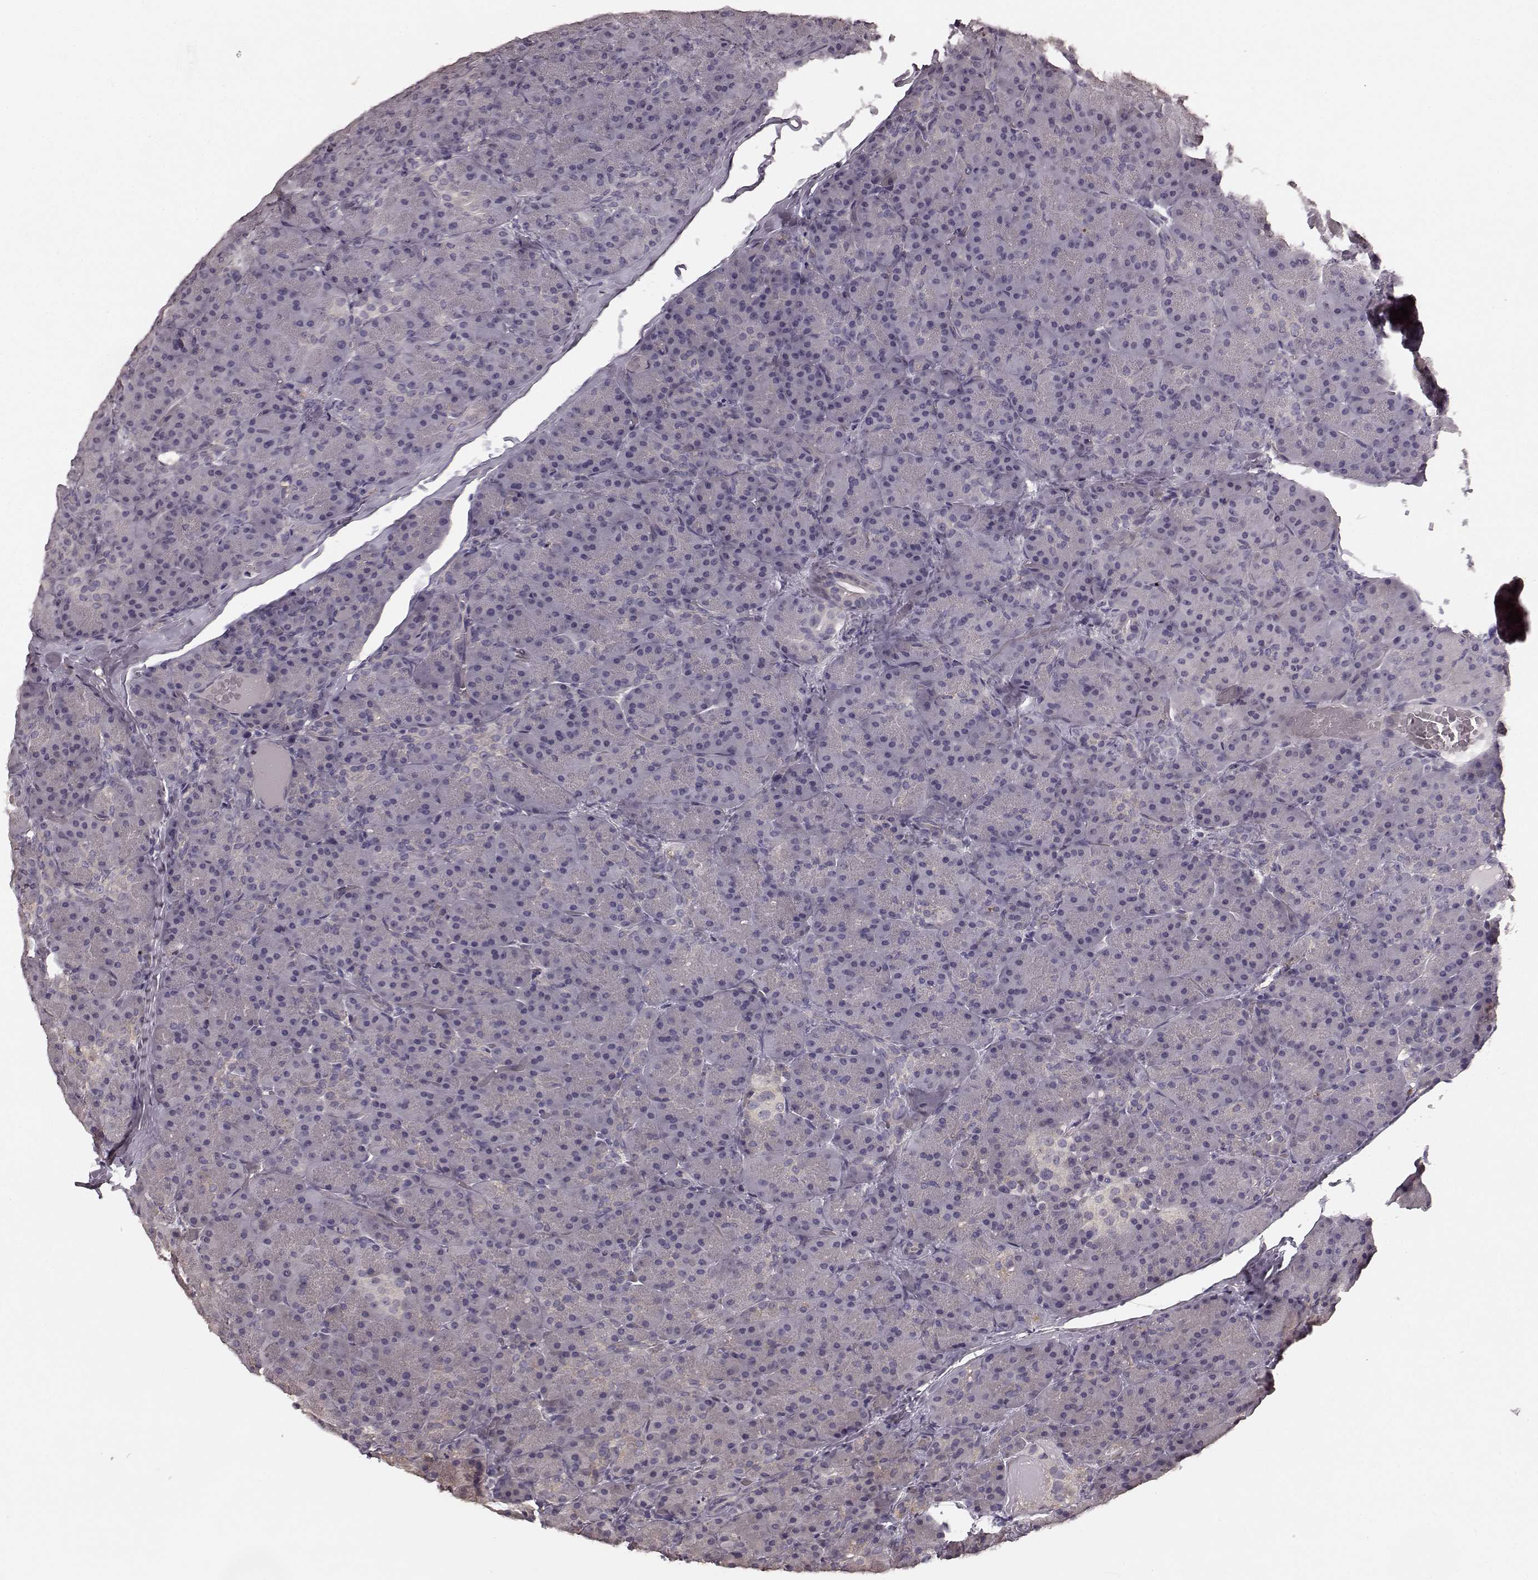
{"staining": {"intensity": "negative", "quantity": "none", "location": "none"}, "tissue": "pancreas", "cell_type": "Exocrine glandular cells", "image_type": "normal", "snomed": [{"axis": "morphology", "description": "Normal tissue, NOS"}, {"axis": "topography", "description": "Pancreas"}], "caption": "Immunohistochemistry photomicrograph of benign pancreas: pancreas stained with DAB (3,3'-diaminobenzidine) demonstrates no significant protein expression in exocrine glandular cells. (Brightfield microscopy of DAB immunohistochemistry (IHC) at high magnification).", "gene": "RIT2", "patient": {"sex": "male", "age": 57}}